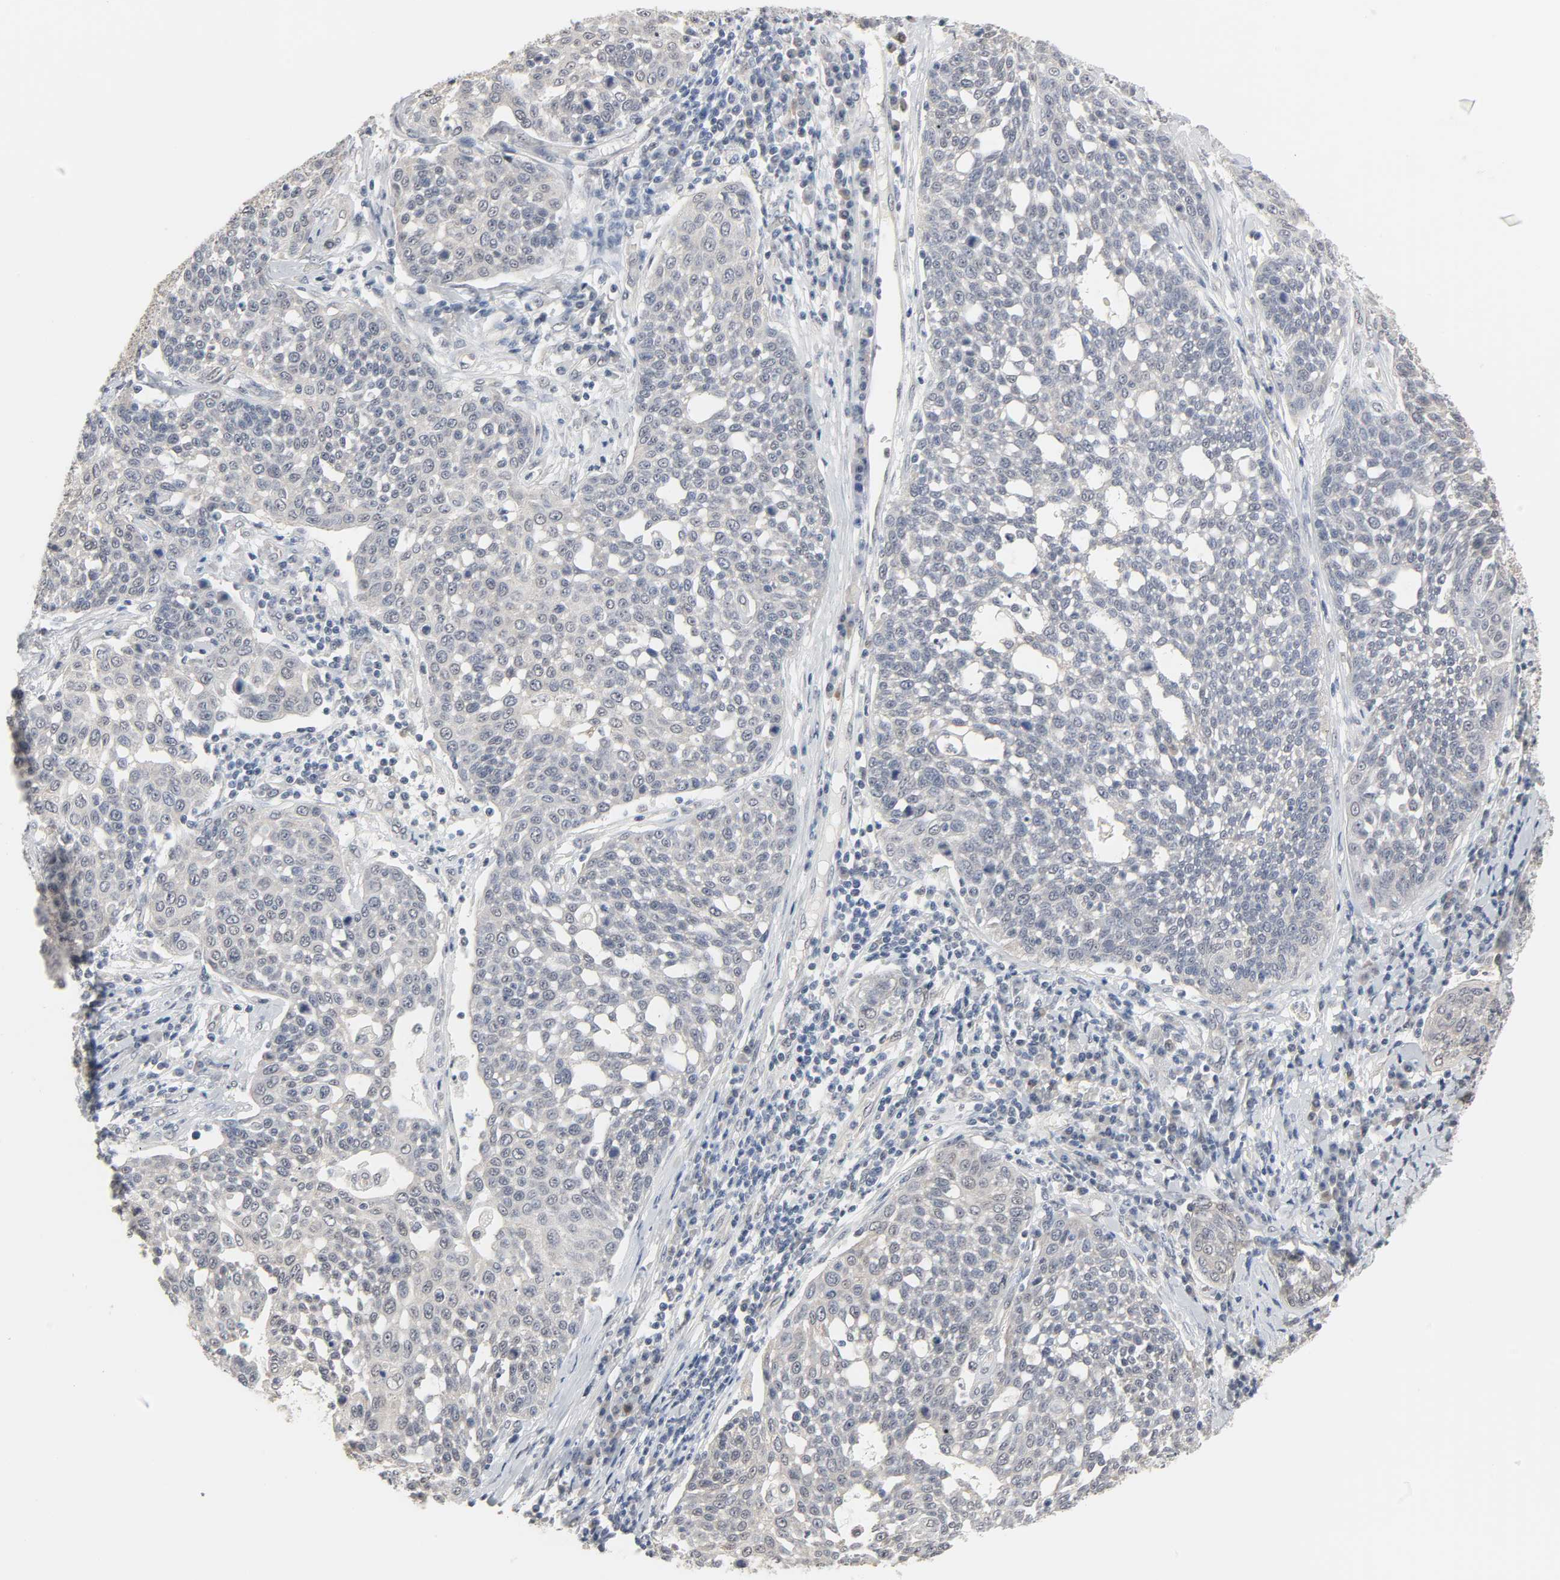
{"staining": {"intensity": "negative", "quantity": "none", "location": "none"}, "tissue": "cervical cancer", "cell_type": "Tumor cells", "image_type": "cancer", "snomed": [{"axis": "morphology", "description": "Squamous cell carcinoma, NOS"}, {"axis": "topography", "description": "Cervix"}], "caption": "An IHC photomicrograph of cervical squamous cell carcinoma is shown. There is no staining in tumor cells of cervical squamous cell carcinoma. (DAB immunohistochemistry, high magnification).", "gene": "ACSS2", "patient": {"sex": "female", "age": 34}}